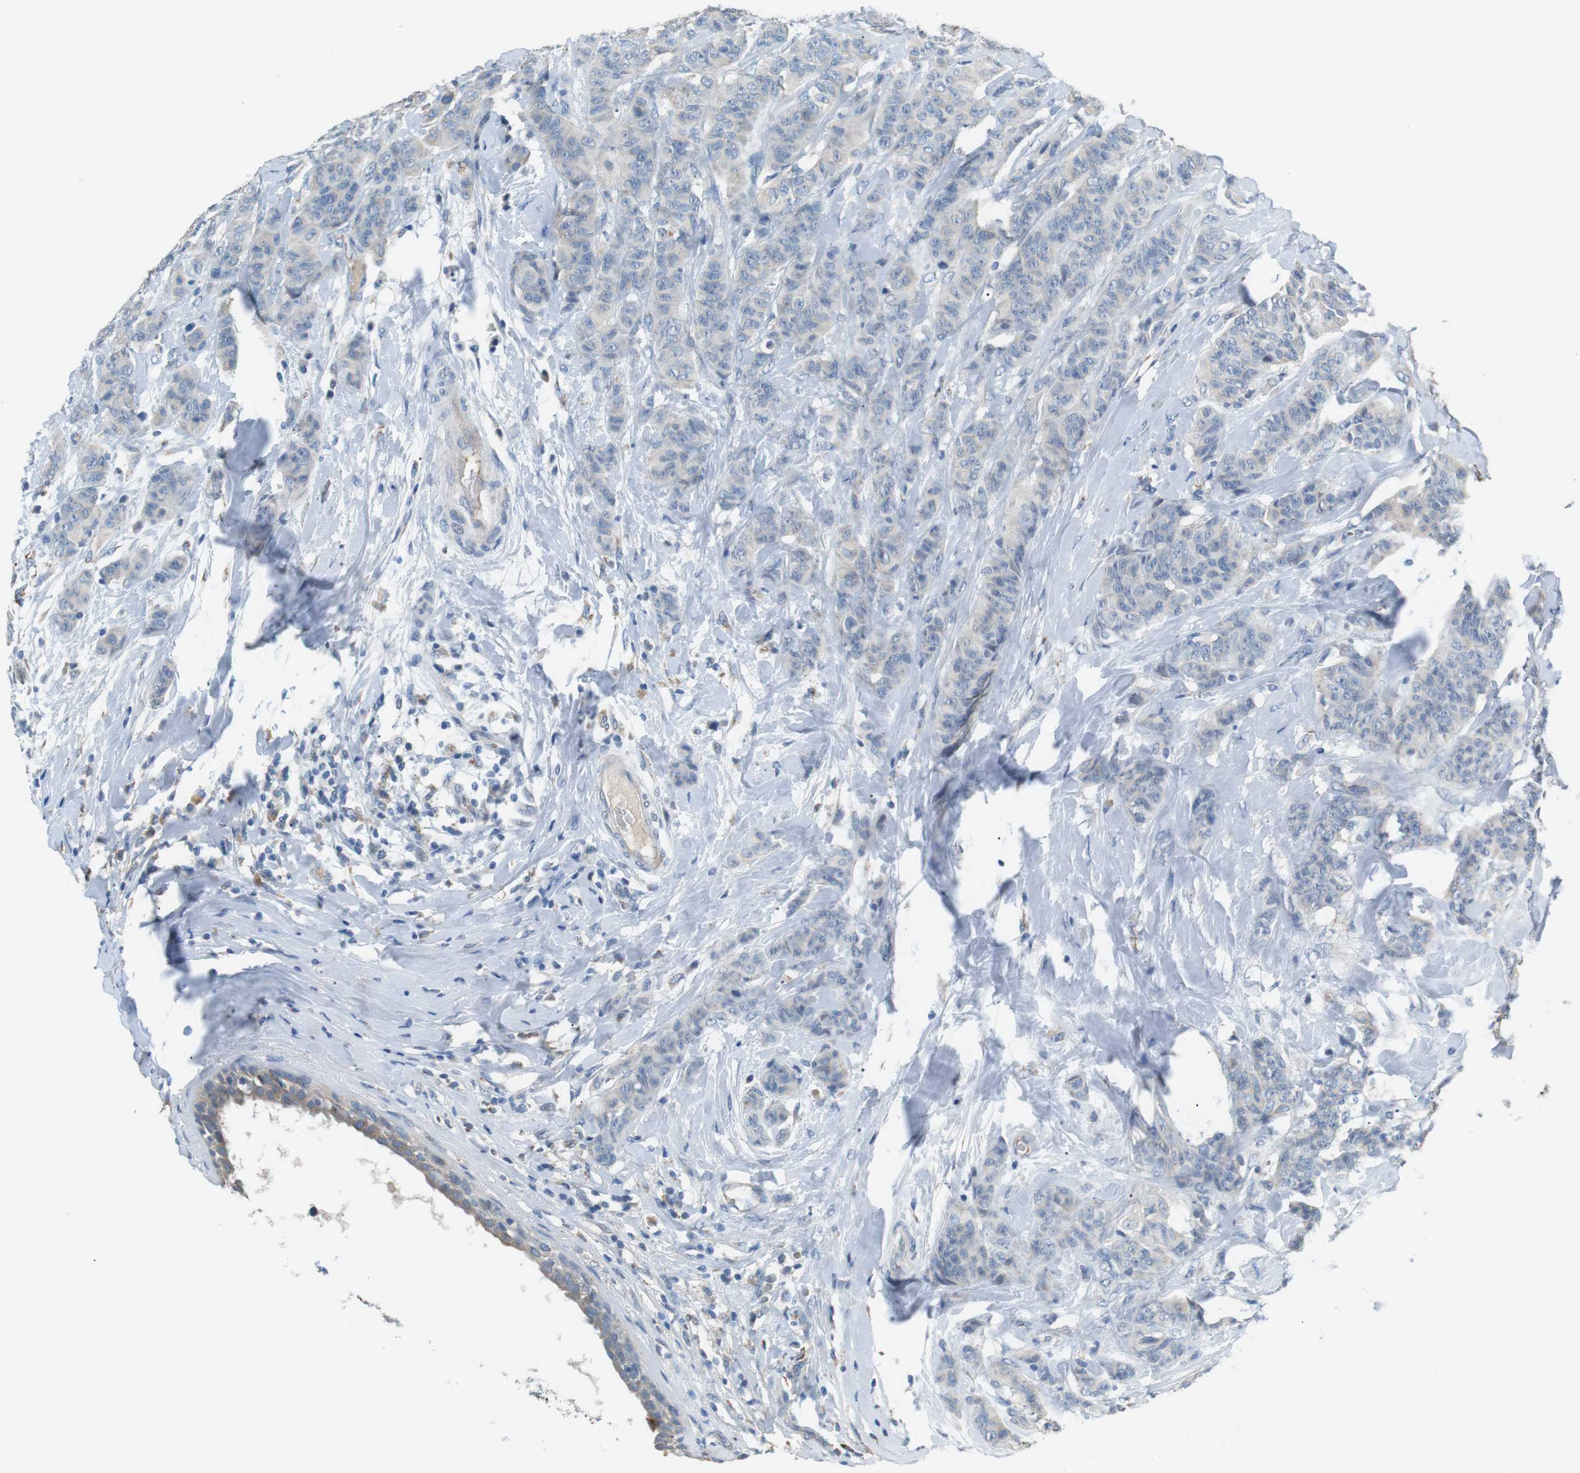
{"staining": {"intensity": "weak", "quantity": "<25%", "location": "cytoplasmic/membranous"}, "tissue": "breast cancer", "cell_type": "Tumor cells", "image_type": "cancer", "snomed": [{"axis": "morphology", "description": "Normal tissue, NOS"}, {"axis": "morphology", "description": "Duct carcinoma"}, {"axis": "topography", "description": "Breast"}], "caption": "An immunohistochemistry (IHC) image of invasive ductal carcinoma (breast) is shown. There is no staining in tumor cells of invasive ductal carcinoma (breast).", "gene": "CD300E", "patient": {"sex": "female", "age": 40}}